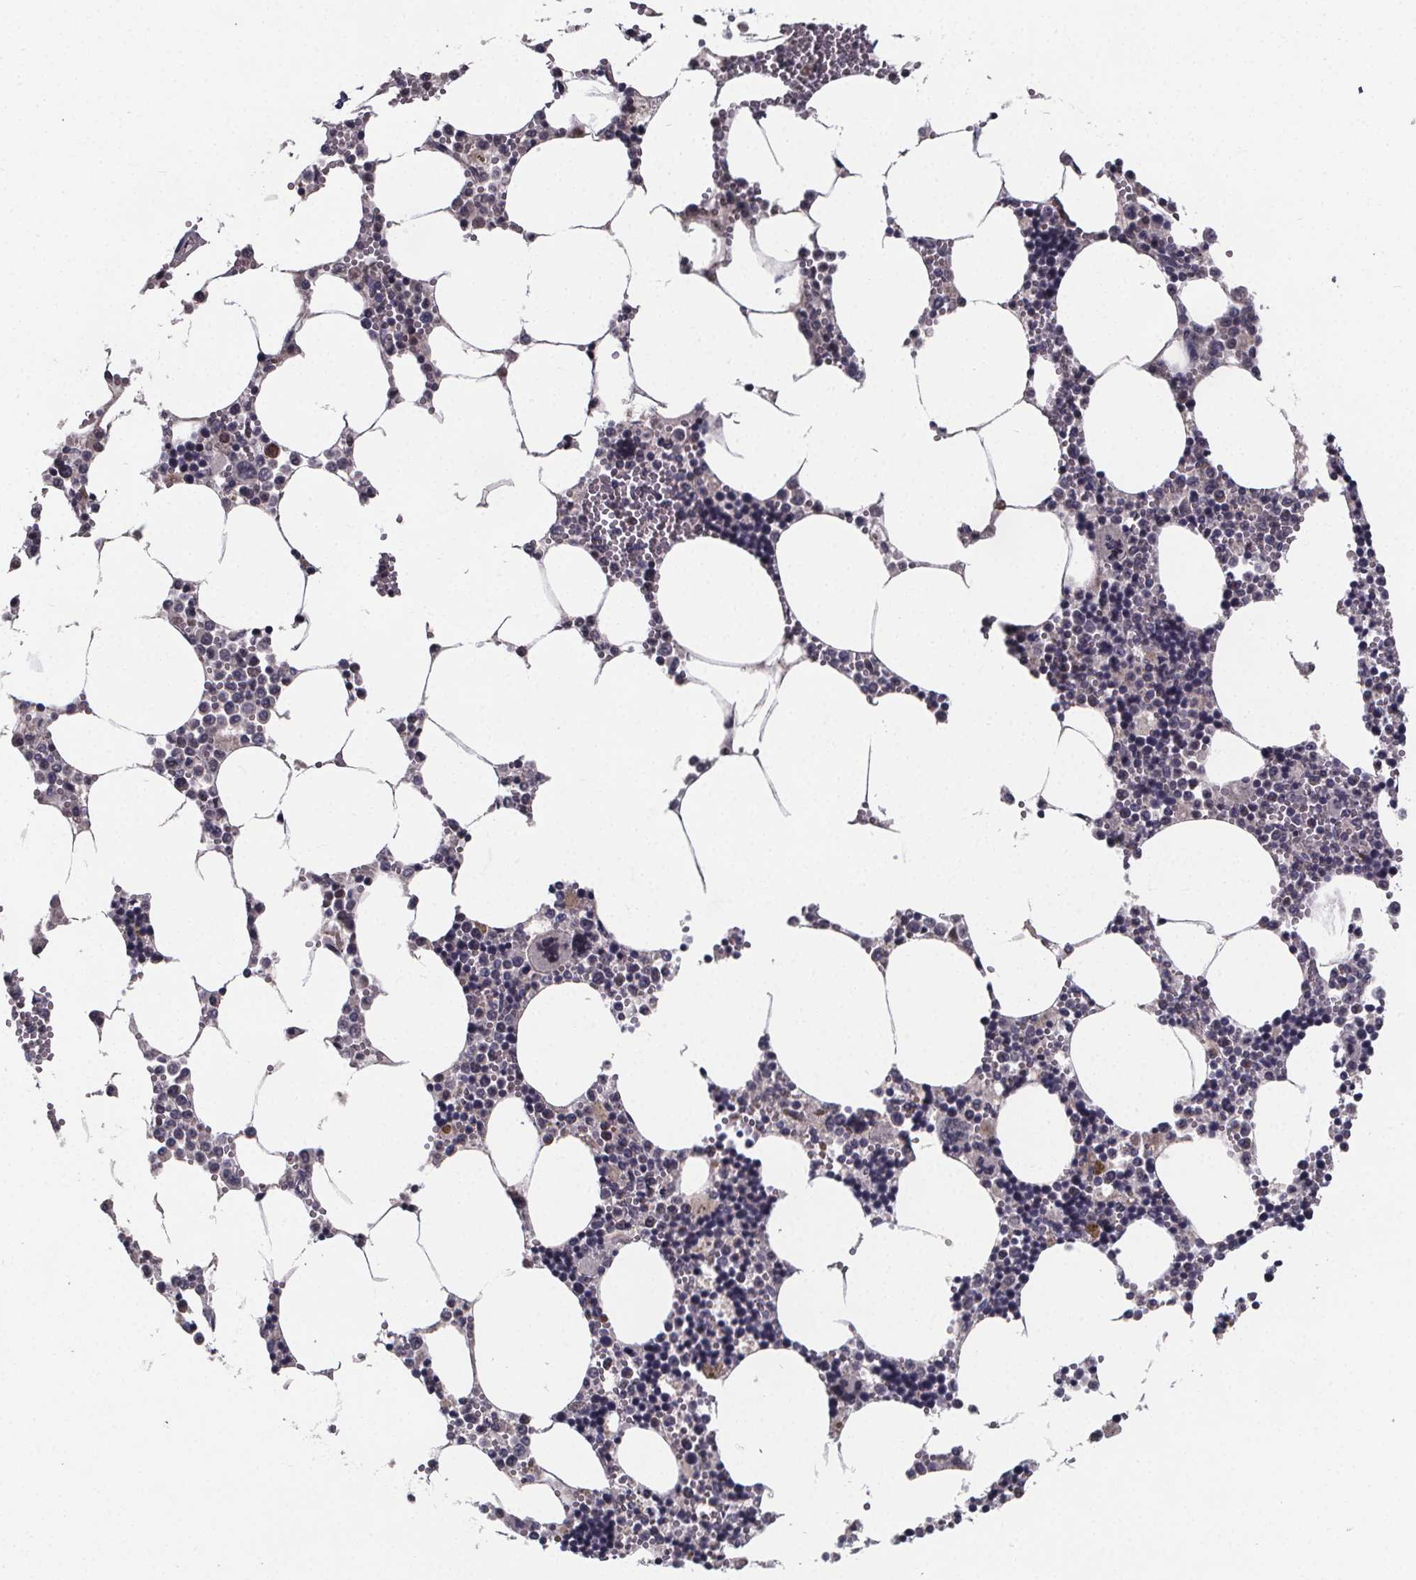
{"staining": {"intensity": "negative", "quantity": "none", "location": "none"}, "tissue": "bone marrow", "cell_type": "Hematopoietic cells", "image_type": "normal", "snomed": [{"axis": "morphology", "description": "Normal tissue, NOS"}, {"axis": "topography", "description": "Bone marrow"}], "caption": "Hematopoietic cells show no significant staining in benign bone marrow. The staining was performed using DAB (3,3'-diaminobenzidine) to visualize the protein expression in brown, while the nuclei were stained in blue with hematoxylin (Magnification: 20x).", "gene": "AGT", "patient": {"sex": "male", "age": 54}}